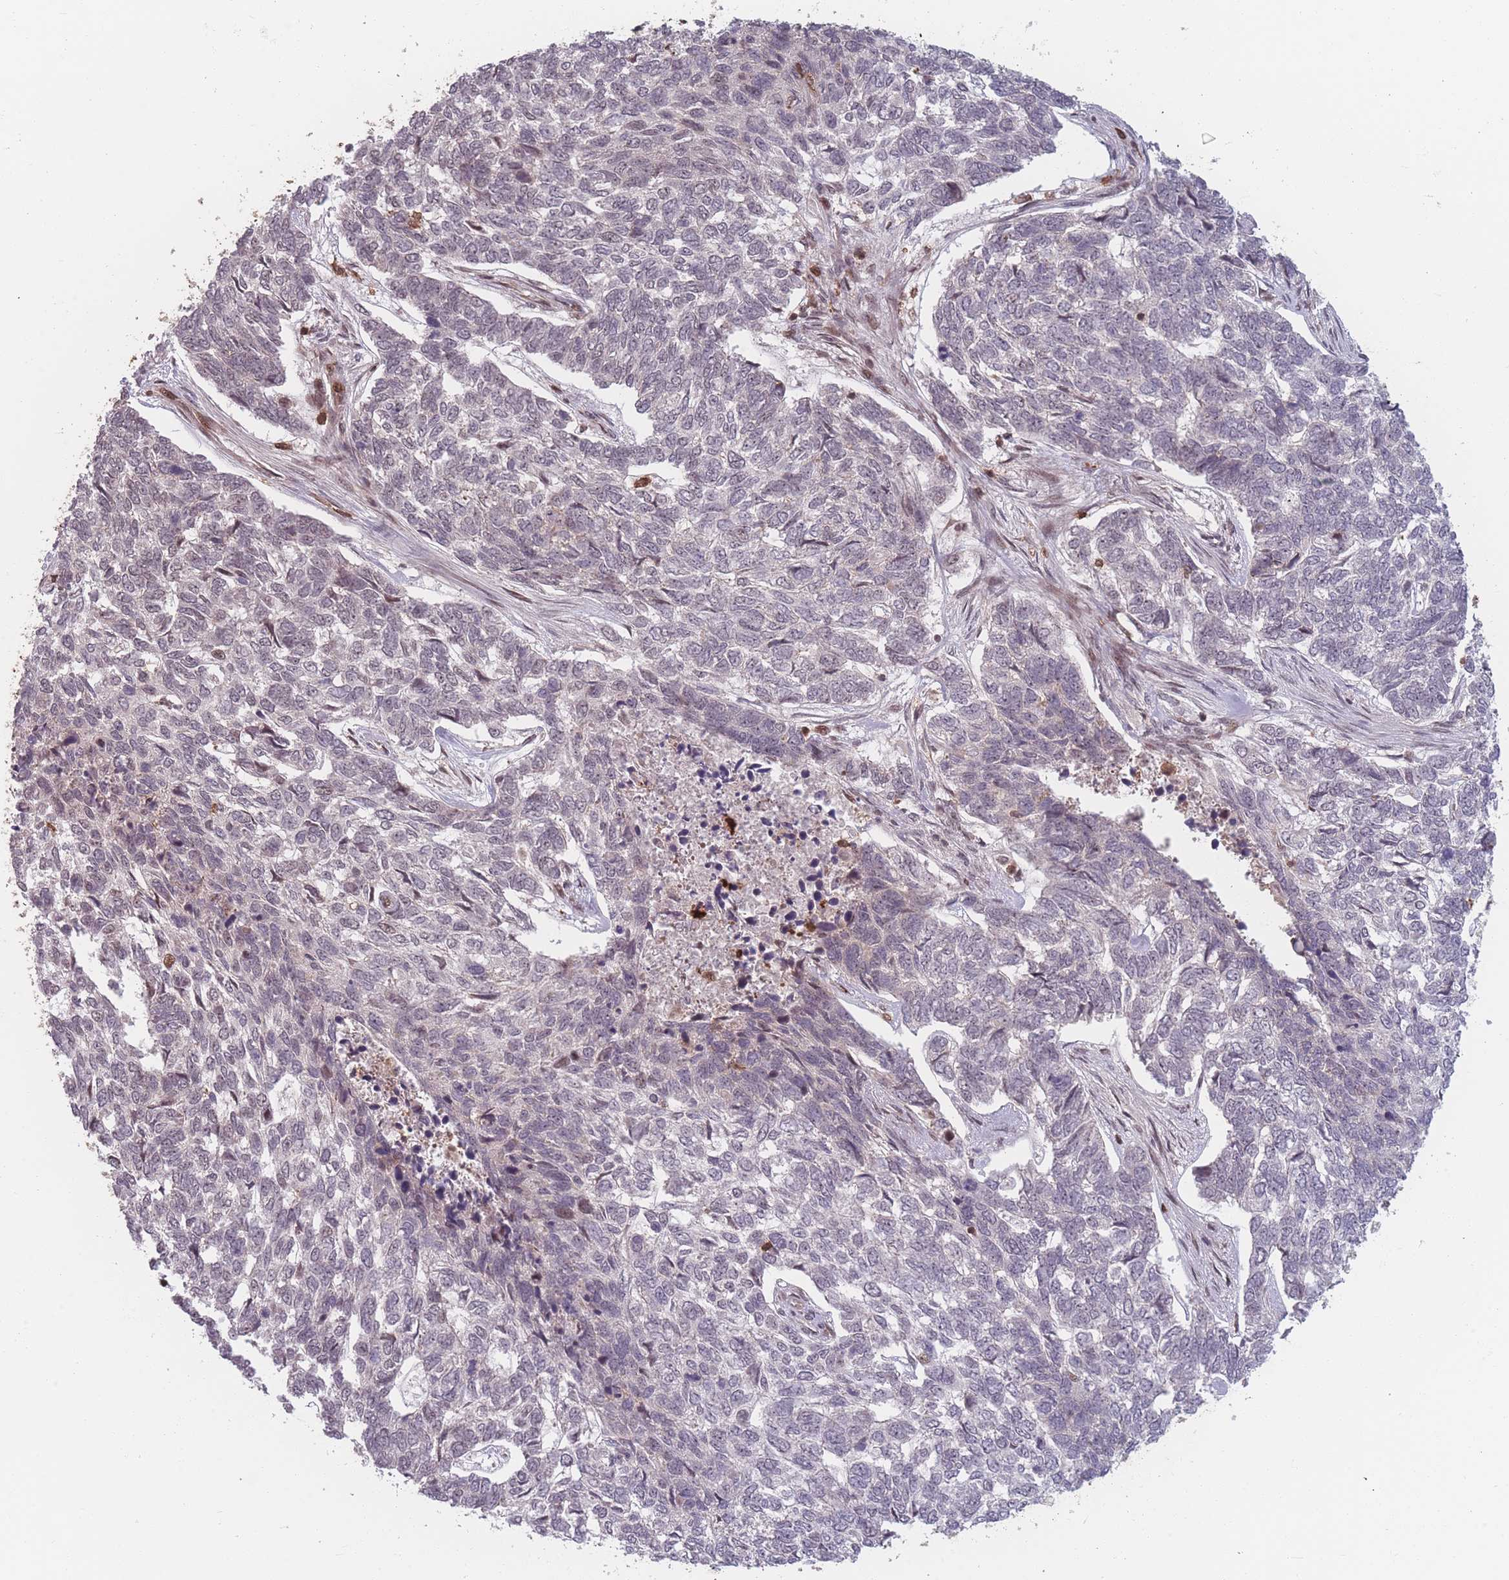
{"staining": {"intensity": "negative", "quantity": "none", "location": "none"}, "tissue": "skin cancer", "cell_type": "Tumor cells", "image_type": "cancer", "snomed": [{"axis": "morphology", "description": "Basal cell carcinoma"}, {"axis": "topography", "description": "Skin"}], "caption": "Immunohistochemistry image of neoplastic tissue: human skin basal cell carcinoma stained with DAB shows no significant protein positivity in tumor cells. (DAB IHC with hematoxylin counter stain).", "gene": "WDR55", "patient": {"sex": "female", "age": 65}}